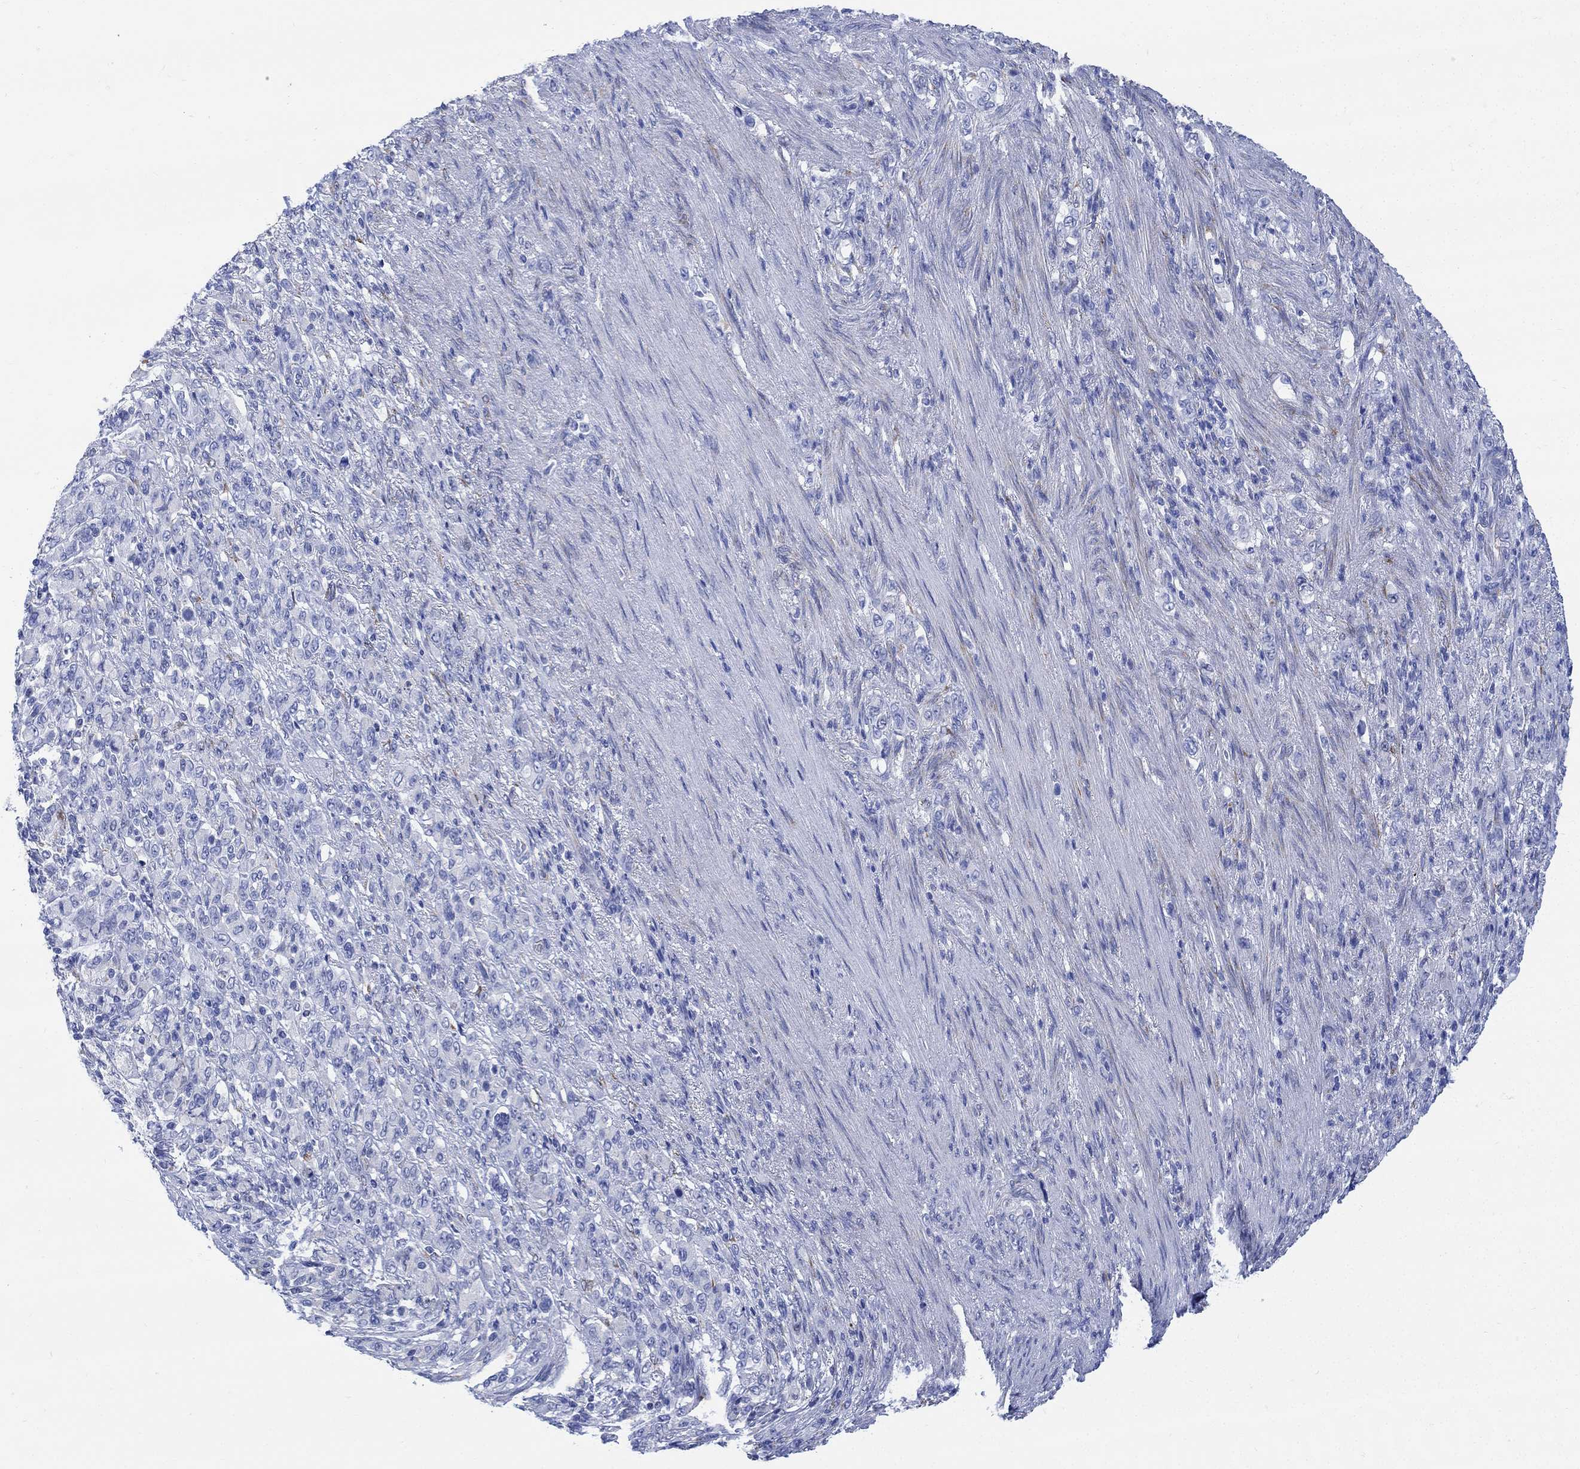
{"staining": {"intensity": "negative", "quantity": "none", "location": "none"}, "tissue": "stomach cancer", "cell_type": "Tumor cells", "image_type": "cancer", "snomed": [{"axis": "morphology", "description": "Normal tissue, NOS"}, {"axis": "morphology", "description": "Adenocarcinoma, NOS"}, {"axis": "topography", "description": "Stomach"}], "caption": "This micrograph is of stomach cancer (adenocarcinoma) stained with immunohistochemistry (IHC) to label a protein in brown with the nuclei are counter-stained blue. There is no positivity in tumor cells.", "gene": "MYL1", "patient": {"sex": "female", "age": 79}}